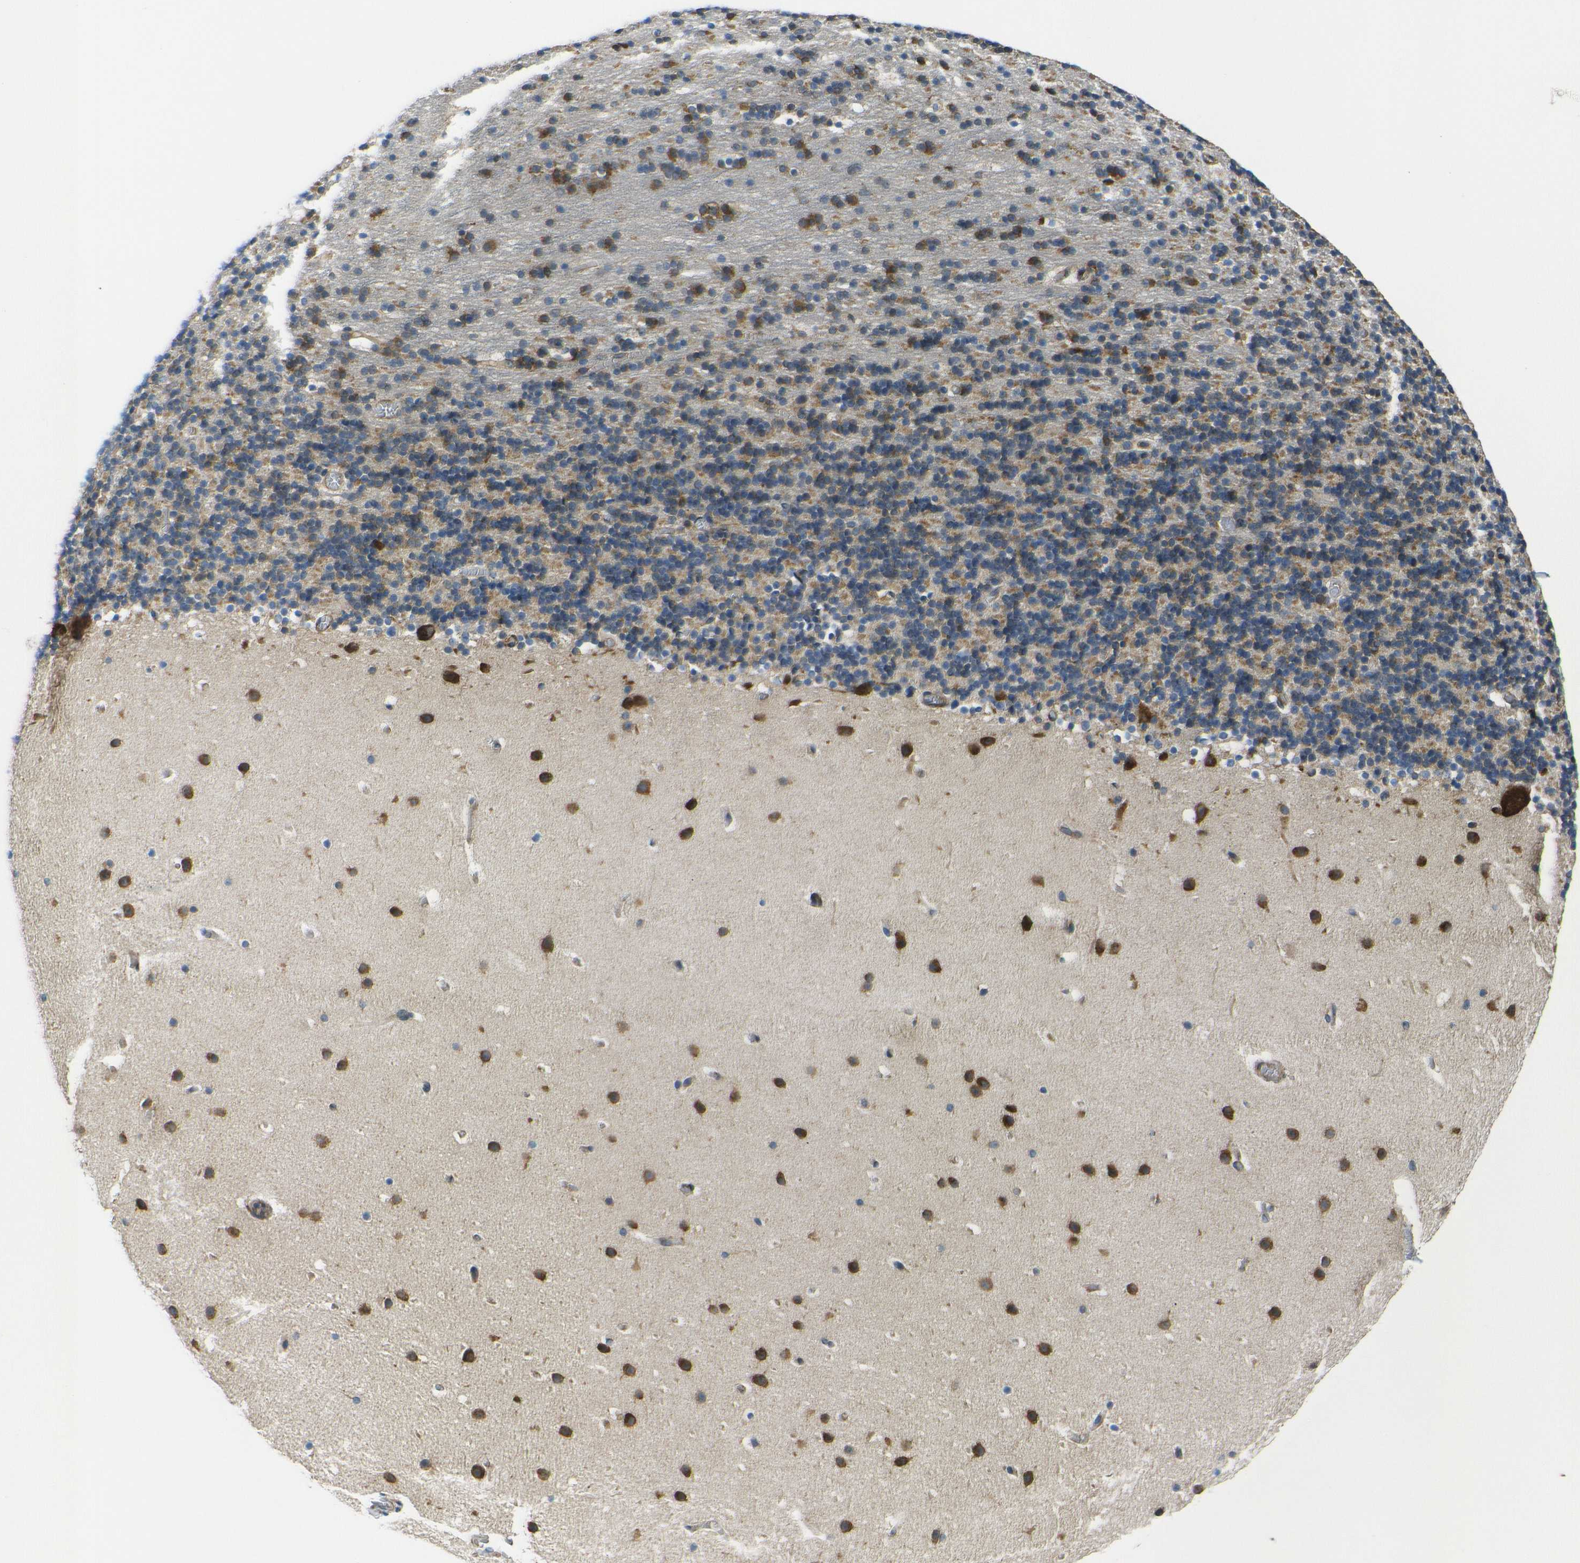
{"staining": {"intensity": "moderate", "quantity": ">75%", "location": "cytoplasmic/membranous"}, "tissue": "cerebellum", "cell_type": "Cells in granular layer", "image_type": "normal", "snomed": [{"axis": "morphology", "description": "Normal tissue, NOS"}, {"axis": "topography", "description": "Cerebellum"}], "caption": "High-power microscopy captured an immunohistochemistry histopathology image of unremarkable cerebellum, revealing moderate cytoplasmic/membranous positivity in approximately >75% of cells in granular layer.", "gene": "RPSA", "patient": {"sex": "male", "age": 45}}